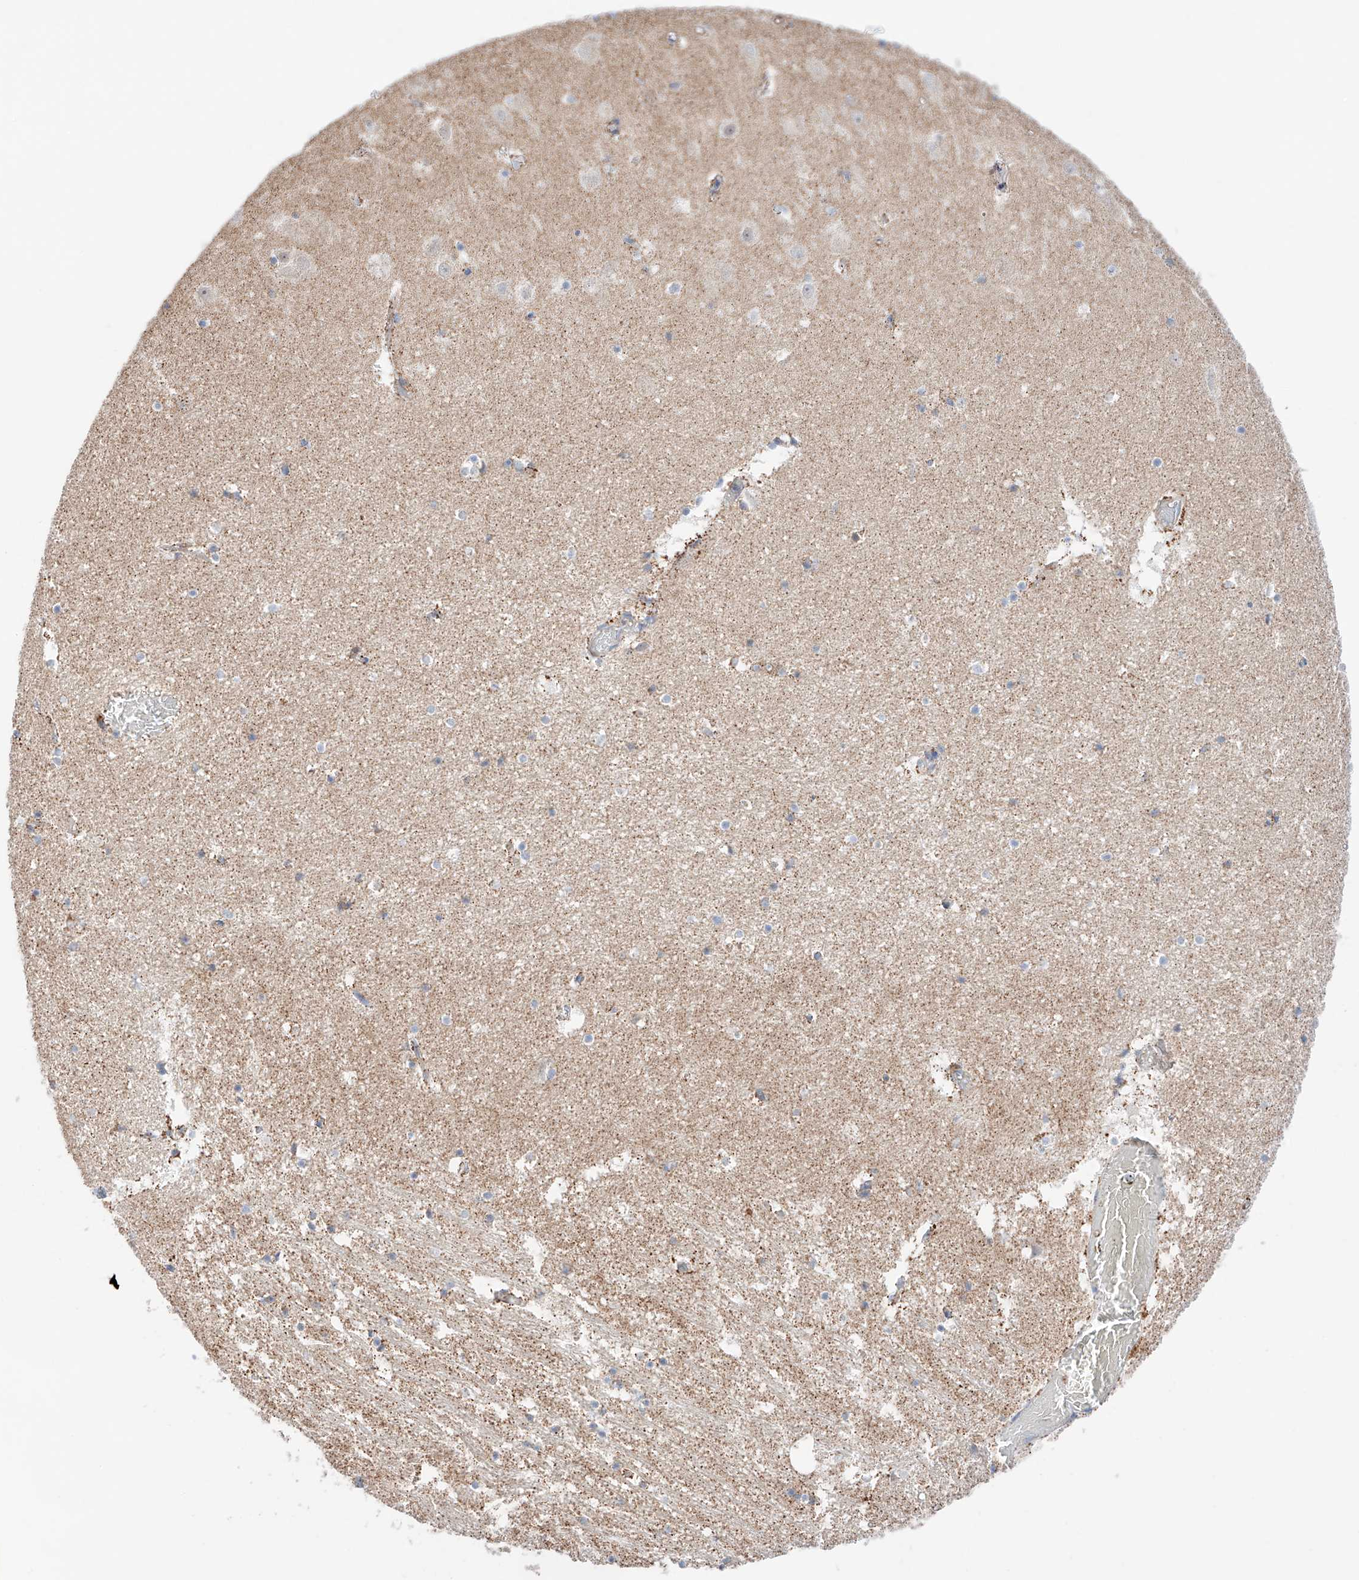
{"staining": {"intensity": "weak", "quantity": "25%-75%", "location": "cytoplasmic/membranous"}, "tissue": "hippocampus", "cell_type": "Glial cells", "image_type": "normal", "snomed": [{"axis": "morphology", "description": "Normal tissue, NOS"}, {"axis": "topography", "description": "Hippocampus"}], "caption": "Hippocampus stained with a brown dye demonstrates weak cytoplasmic/membranous positive expression in about 25%-75% of glial cells.", "gene": "KTI12", "patient": {"sex": "female", "age": 52}}